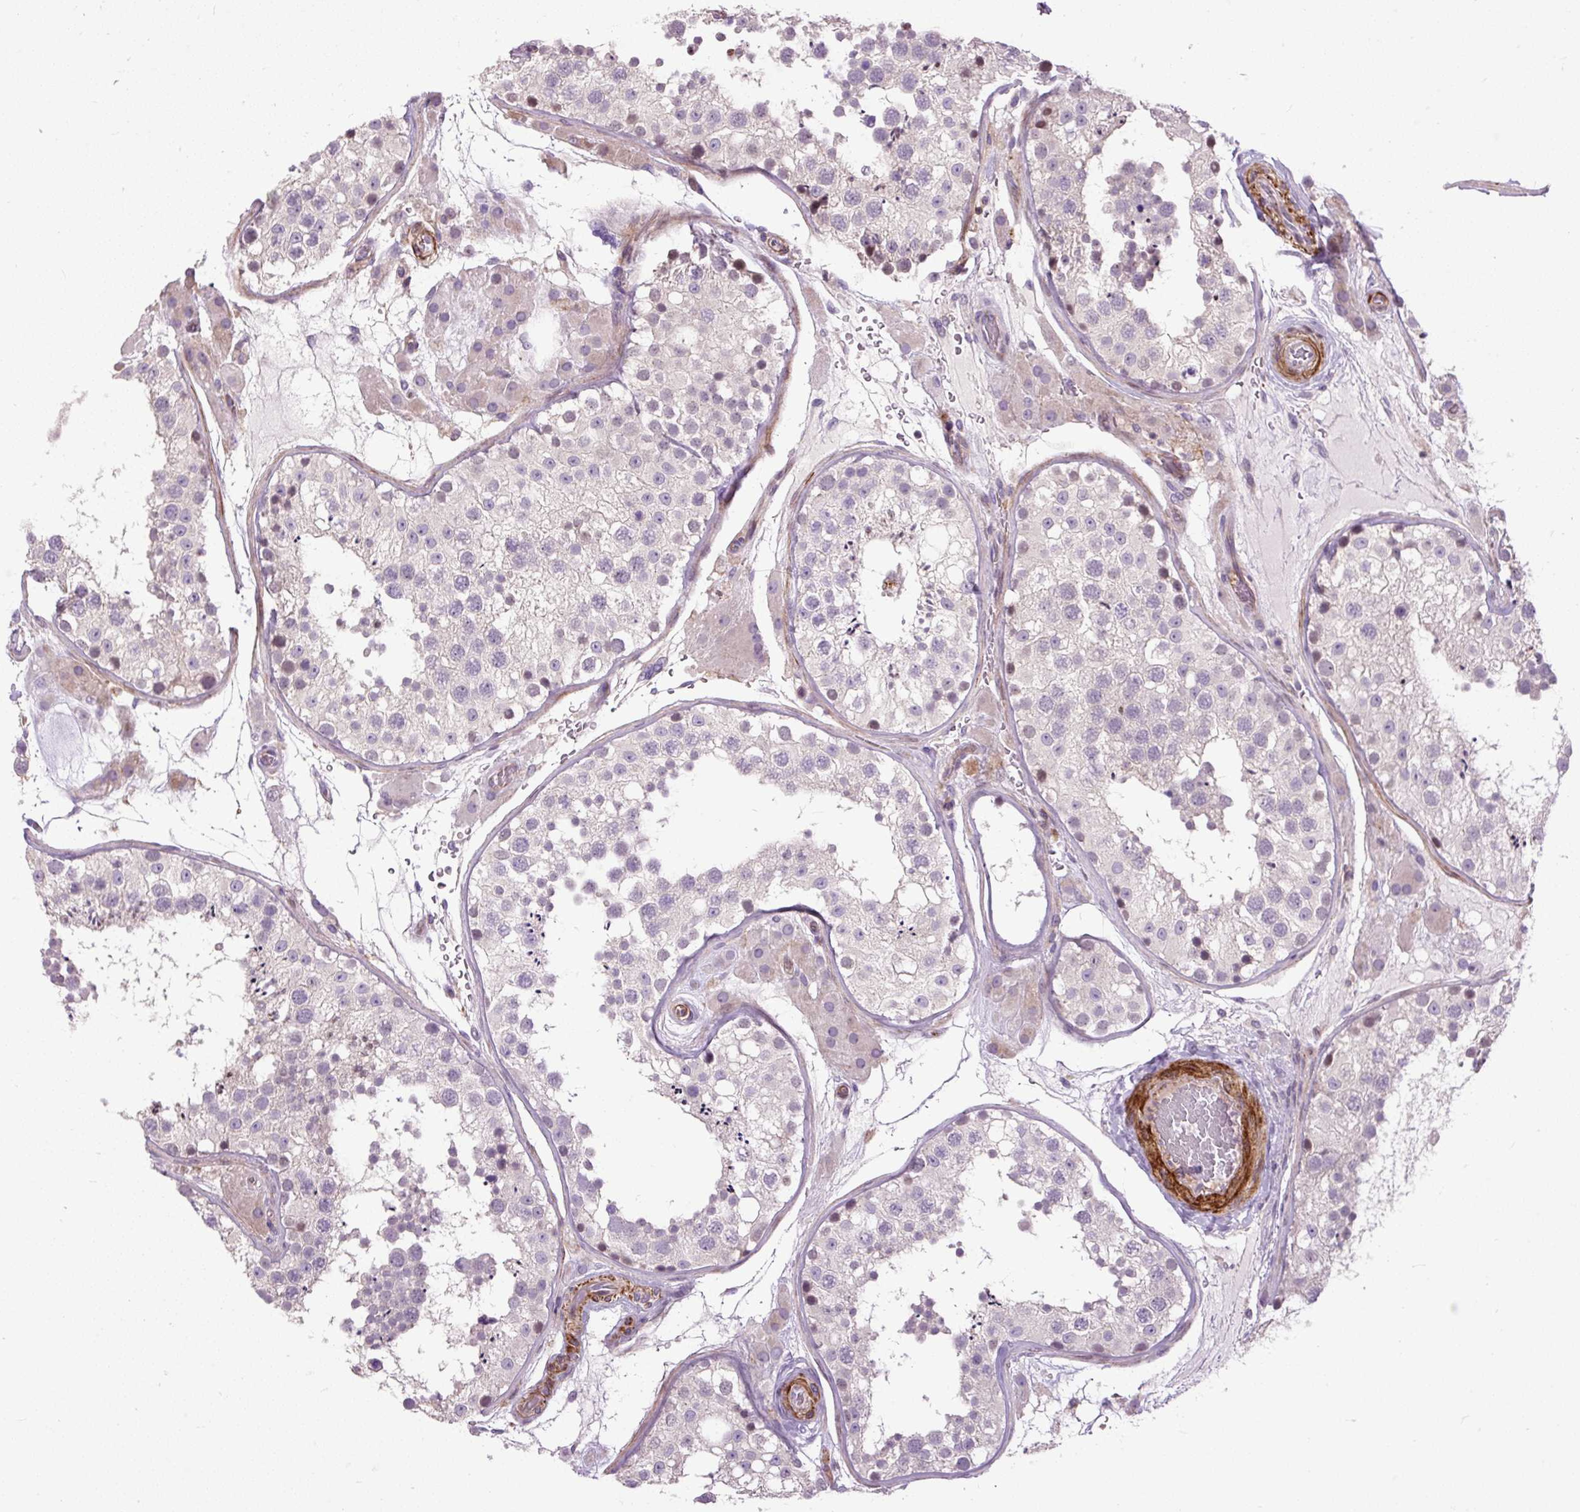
{"staining": {"intensity": "moderate", "quantity": "<25%", "location": "cytoplasmic/membranous,nuclear"}, "tissue": "testis", "cell_type": "Cells in seminiferous ducts", "image_type": "normal", "snomed": [{"axis": "morphology", "description": "Normal tissue, NOS"}, {"axis": "topography", "description": "Testis"}], "caption": "The micrograph reveals staining of unremarkable testis, revealing moderate cytoplasmic/membranous,nuclear protein staining (brown color) within cells in seminiferous ducts. The staining was performed using DAB (3,3'-diaminobenzidine), with brown indicating positive protein expression. Nuclei are stained blue with hematoxylin.", "gene": "ZNF197", "patient": {"sex": "male", "age": 26}}